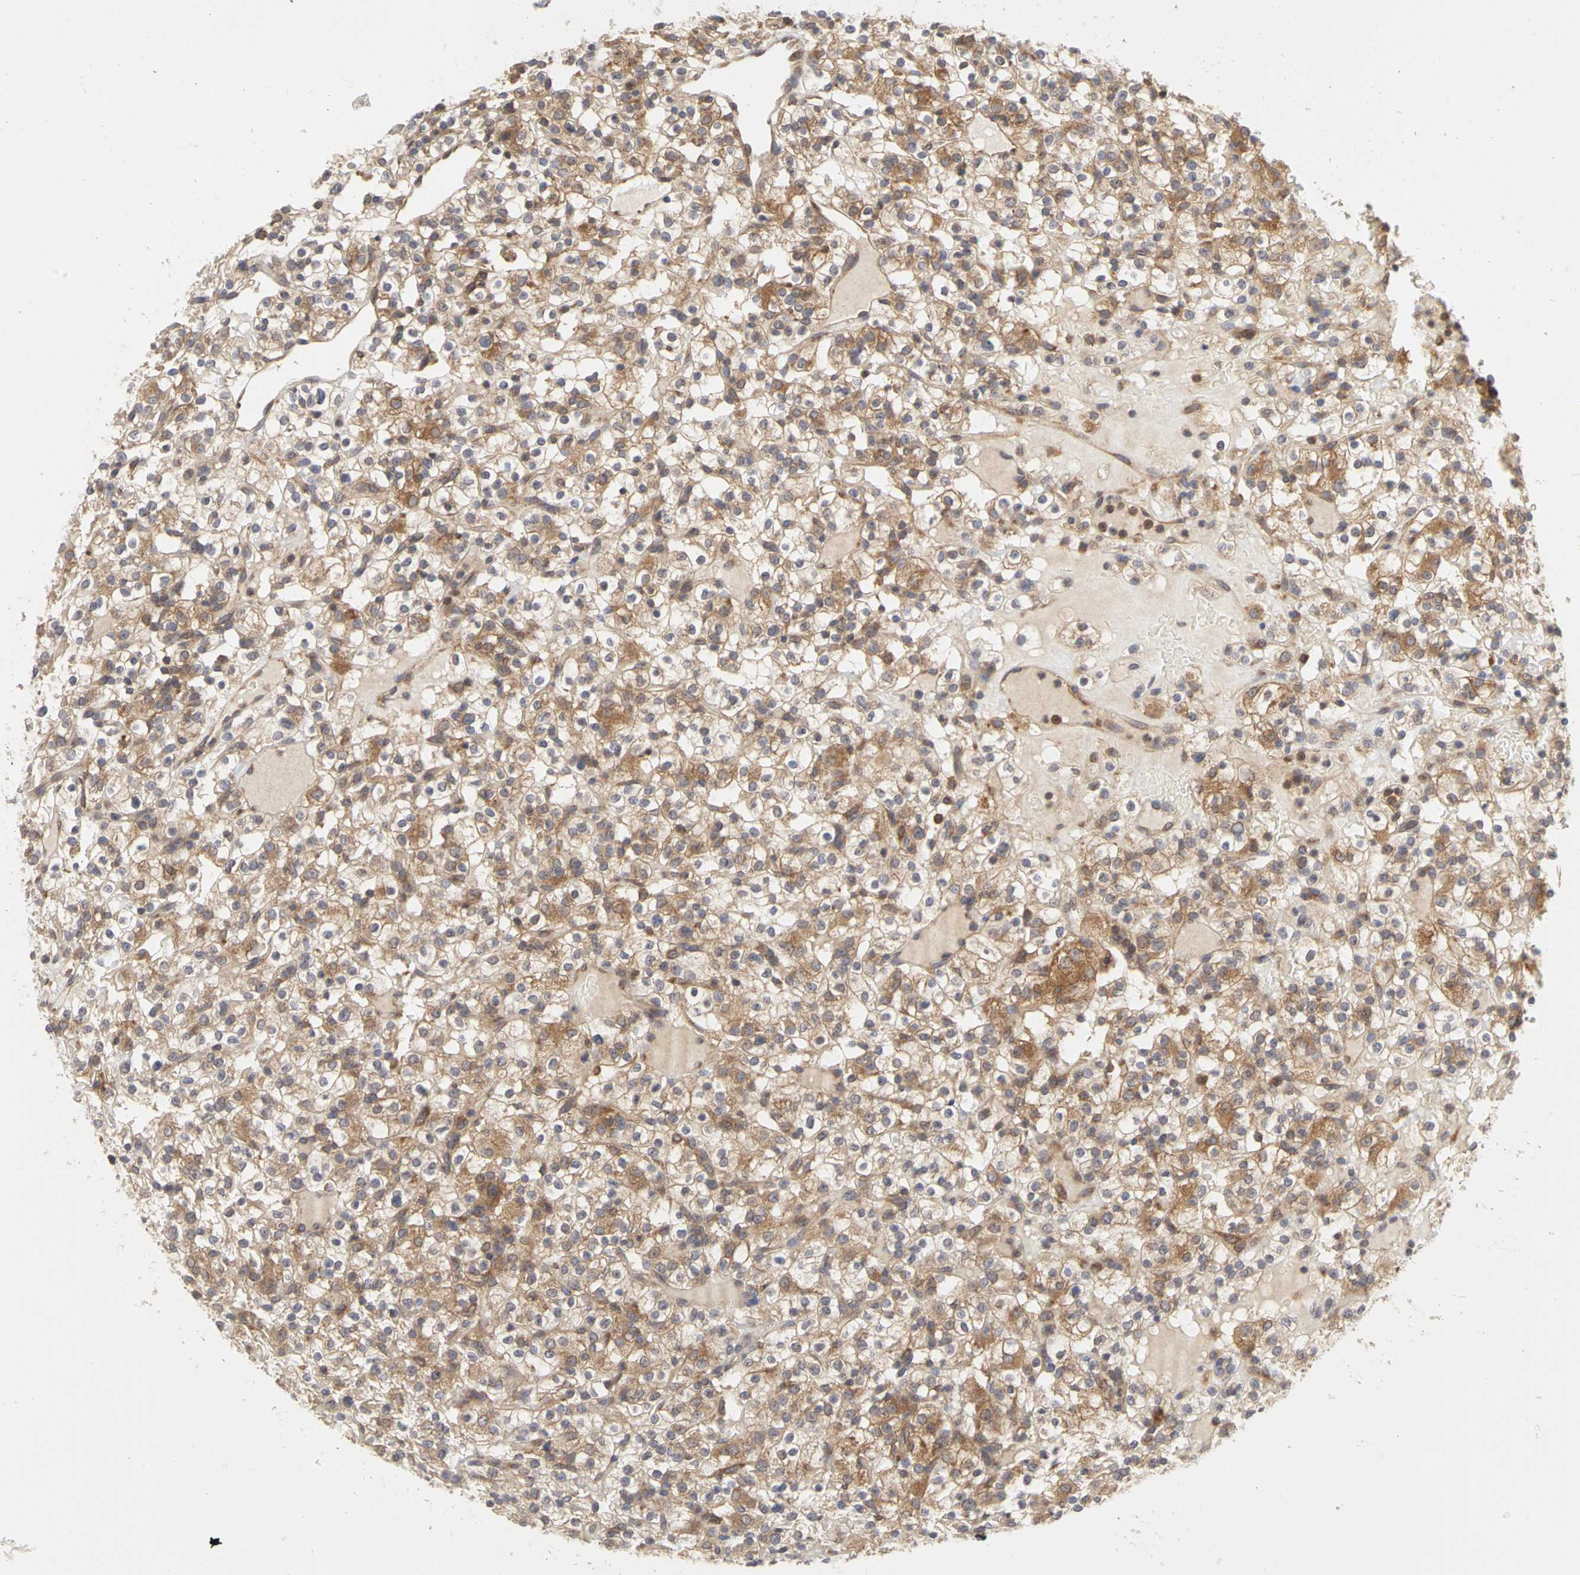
{"staining": {"intensity": "moderate", "quantity": "25%-75%", "location": "cytoplasmic/membranous"}, "tissue": "renal cancer", "cell_type": "Tumor cells", "image_type": "cancer", "snomed": [{"axis": "morphology", "description": "Normal tissue, NOS"}, {"axis": "morphology", "description": "Adenocarcinoma, NOS"}, {"axis": "topography", "description": "Kidney"}], "caption": "Approximately 25%-75% of tumor cells in adenocarcinoma (renal) show moderate cytoplasmic/membranous protein positivity as visualized by brown immunohistochemical staining.", "gene": "IRAK1", "patient": {"sex": "female", "age": 72}}